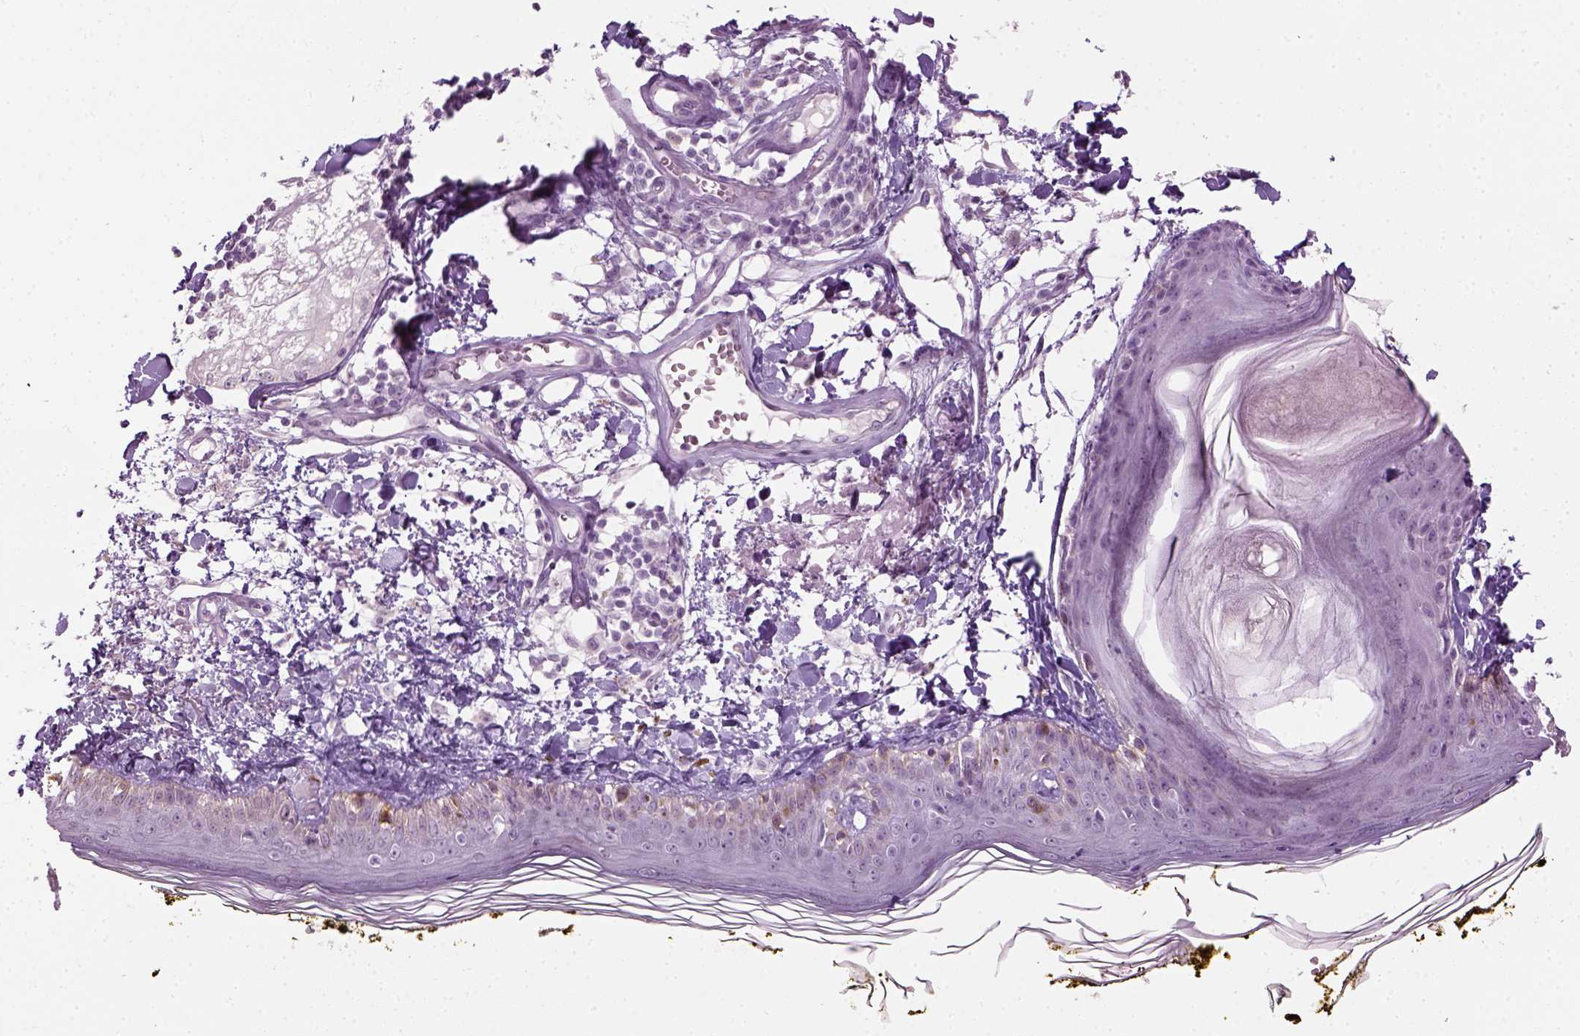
{"staining": {"intensity": "negative", "quantity": "none", "location": "none"}, "tissue": "skin", "cell_type": "Fibroblasts", "image_type": "normal", "snomed": [{"axis": "morphology", "description": "Normal tissue, NOS"}, {"axis": "topography", "description": "Skin"}], "caption": "A histopathology image of skin stained for a protein demonstrates no brown staining in fibroblasts.", "gene": "GABRB2", "patient": {"sex": "male", "age": 76}}